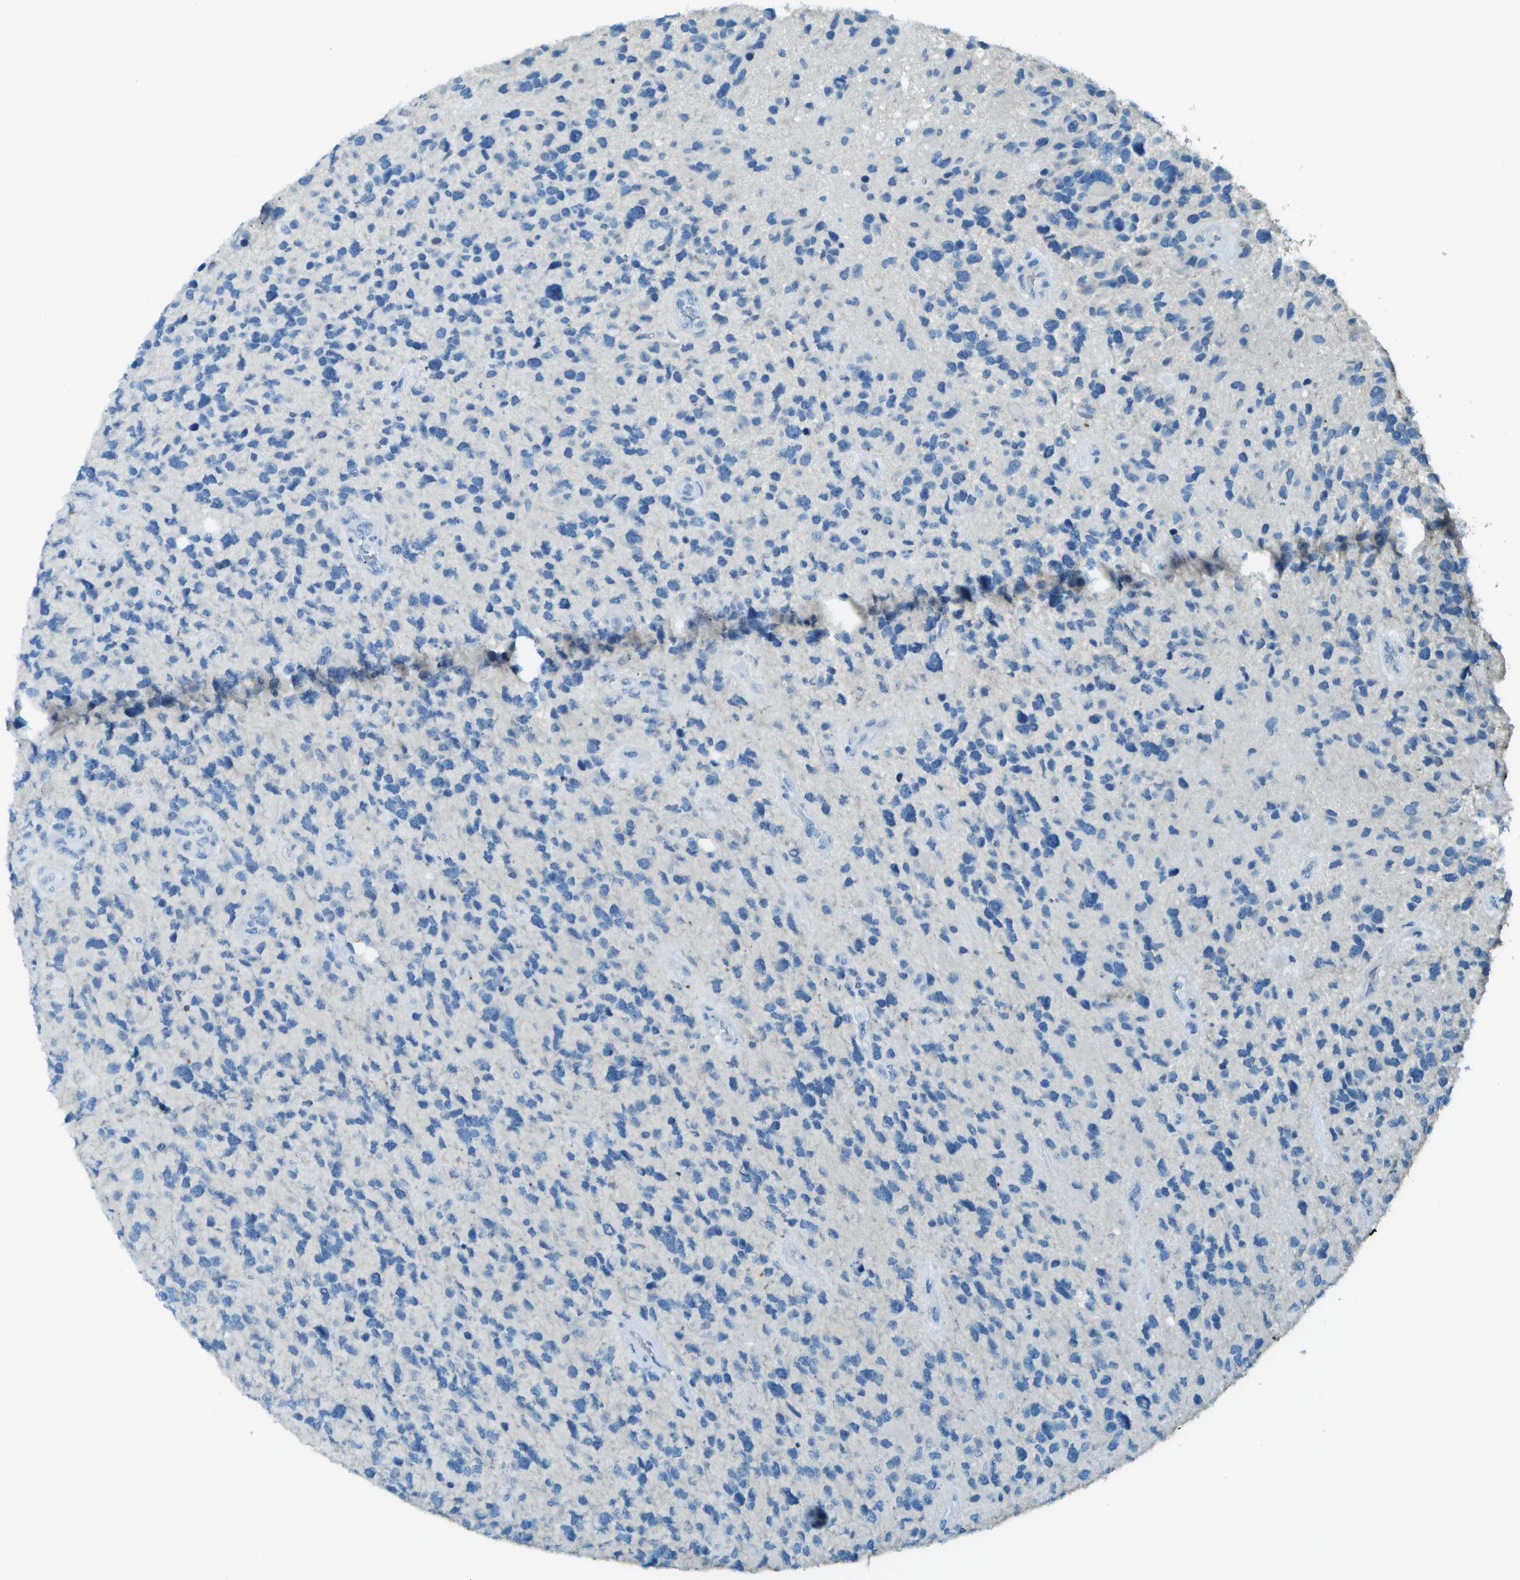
{"staining": {"intensity": "negative", "quantity": "none", "location": "none"}, "tissue": "glioma", "cell_type": "Tumor cells", "image_type": "cancer", "snomed": [{"axis": "morphology", "description": "Glioma, malignant, High grade"}, {"axis": "topography", "description": "Brain"}], "caption": "This is a micrograph of immunohistochemistry staining of glioma, which shows no expression in tumor cells.", "gene": "LGI2", "patient": {"sex": "female", "age": 58}}